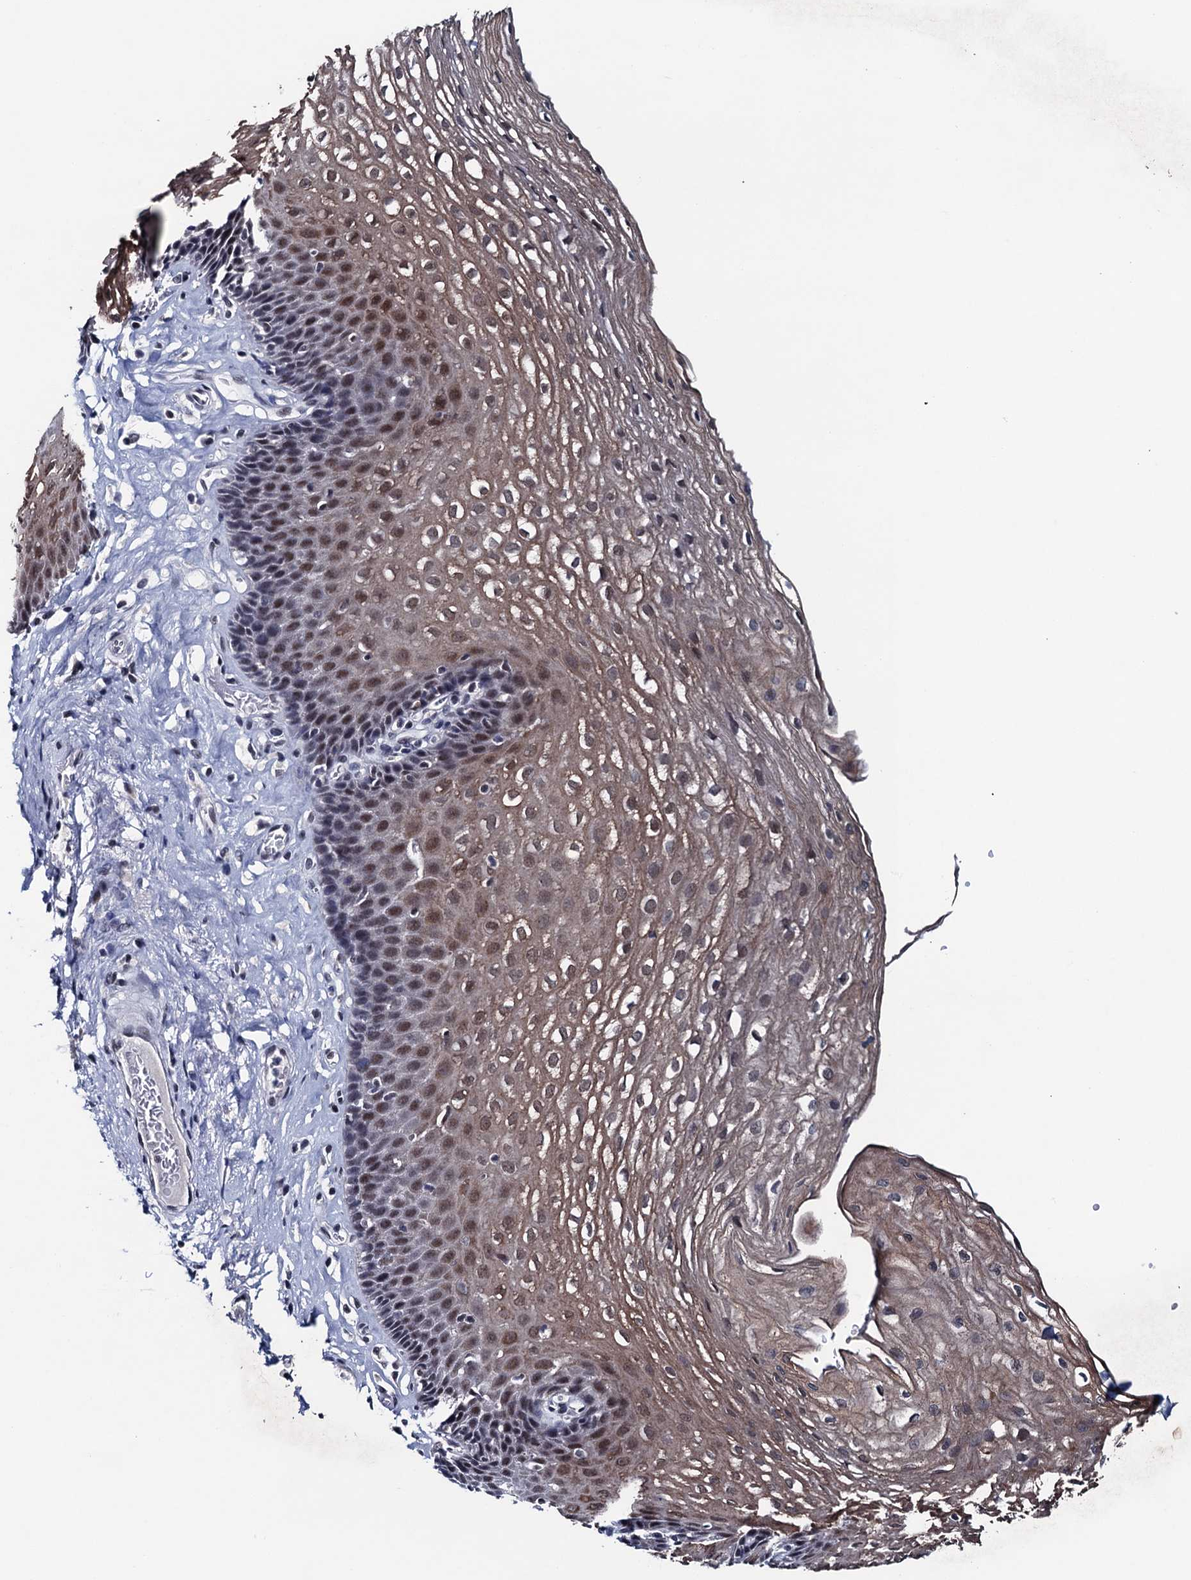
{"staining": {"intensity": "moderate", "quantity": "25%-75%", "location": "cytoplasmic/membranous,nuclear"}, "tissue": "esophagus", "cell_type": "Squamous epithelial cells", "image_type": "normal", "snomed": [{"axis": "morphology", "description": "Normal tissue, NOS"}, {"axis": "topography", "description": "Esophagus"}], "caption": "A brown stain highlights moderate cytoplasmic/membranous,nuclear staining of a protein in squamous epithelial cells of normal esophagus.", "gene": "FNBP4", "patient": {"sex": "female", "age": 66}}